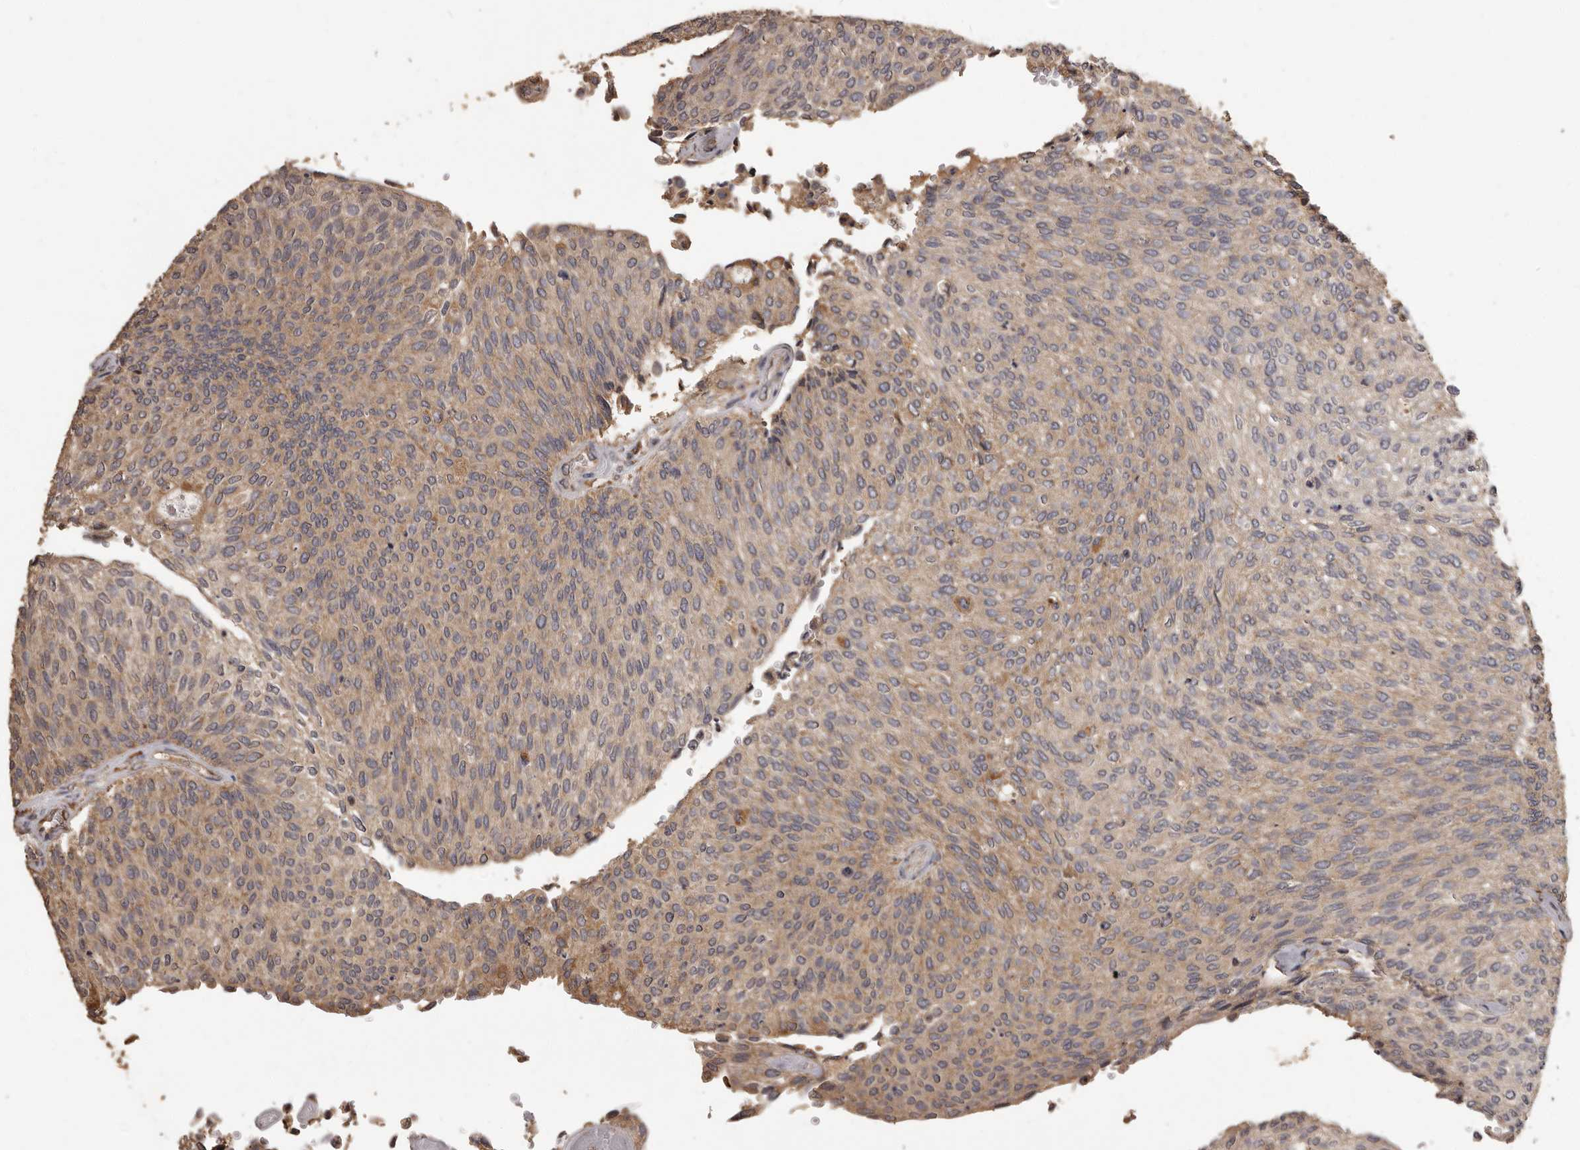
{"staining": {"intensity": "weak", "quantity": "25%-75%", "location": "cytoplasmic/membranous"}, "tissue": "urothelial cancer", "cell_type": "Tumor cells", "image_type": "cancer", "snomed": [{"axis": "morphology", "description": "Urothelial carcinoma, Low grade"}, {"axis": "topography", "description": "Urinary bladder"}], "caption": "This photomicrograph reveals urothelial cancer stained with IHC to label a protein in brown. The cytoplasmic/membranous of tumor cells show weak positivity for the protein. Nuclei are counter-stained blue.", "gene": "MGAT5", "patient": {"sex": "female", "age": 79}}